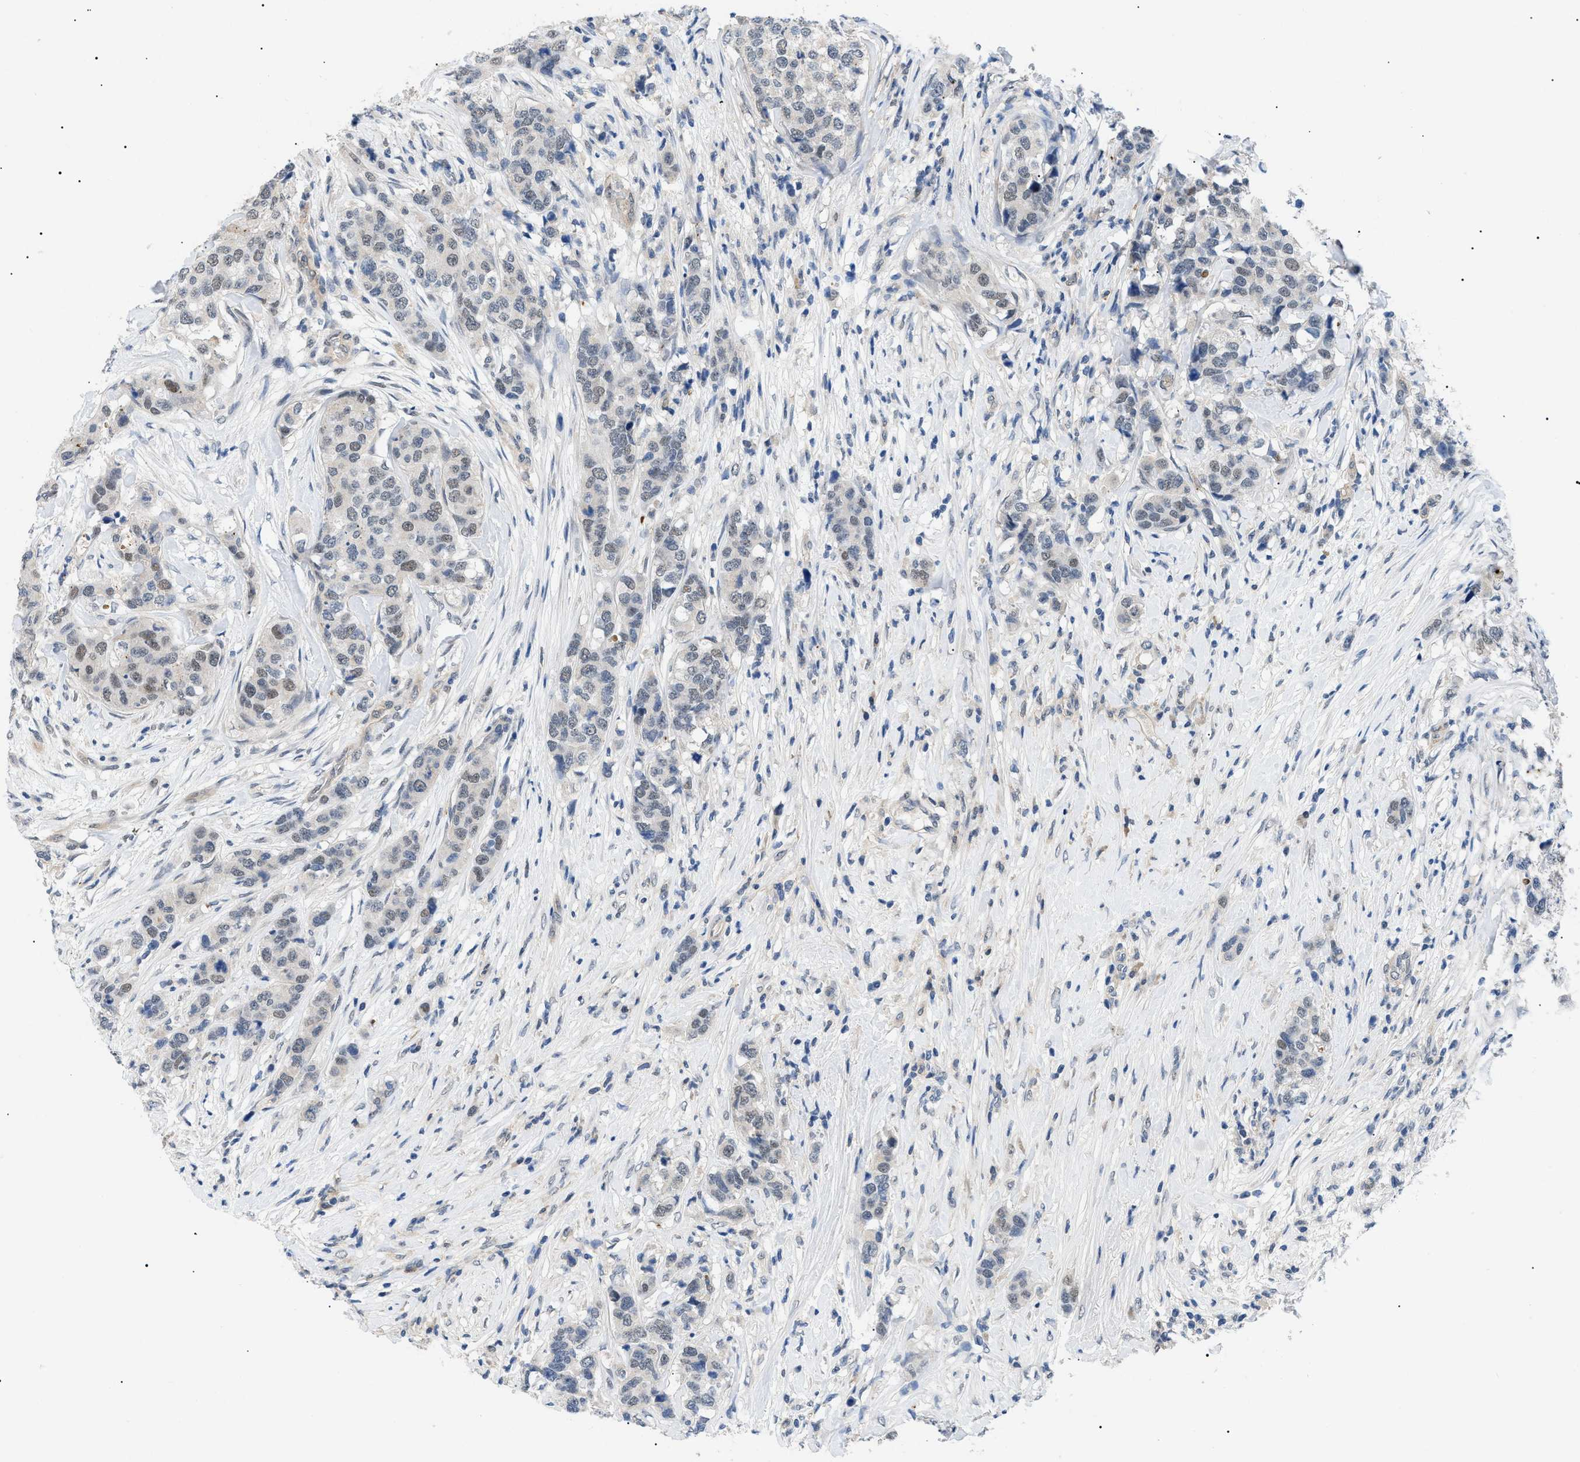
{"staining": {"intensity": "weak", "quantity": "25%-75%", "location": "nuclear"}, "tissue": "breast cancer", "cell_type": "Tumor cells", "image_type": "cancer", "snomed": [{"axis": "morphology", "description": "Lobular carcinoma"}, {"axis": "topography", "description": "Breast"}], "caption": "The immunohistochemical stain highlights weak nuclear staining in tumor cells of breast lobular carcinoma tissue.", "gene": "CRCP", "patient": {"sex": "female", "age": 59}}